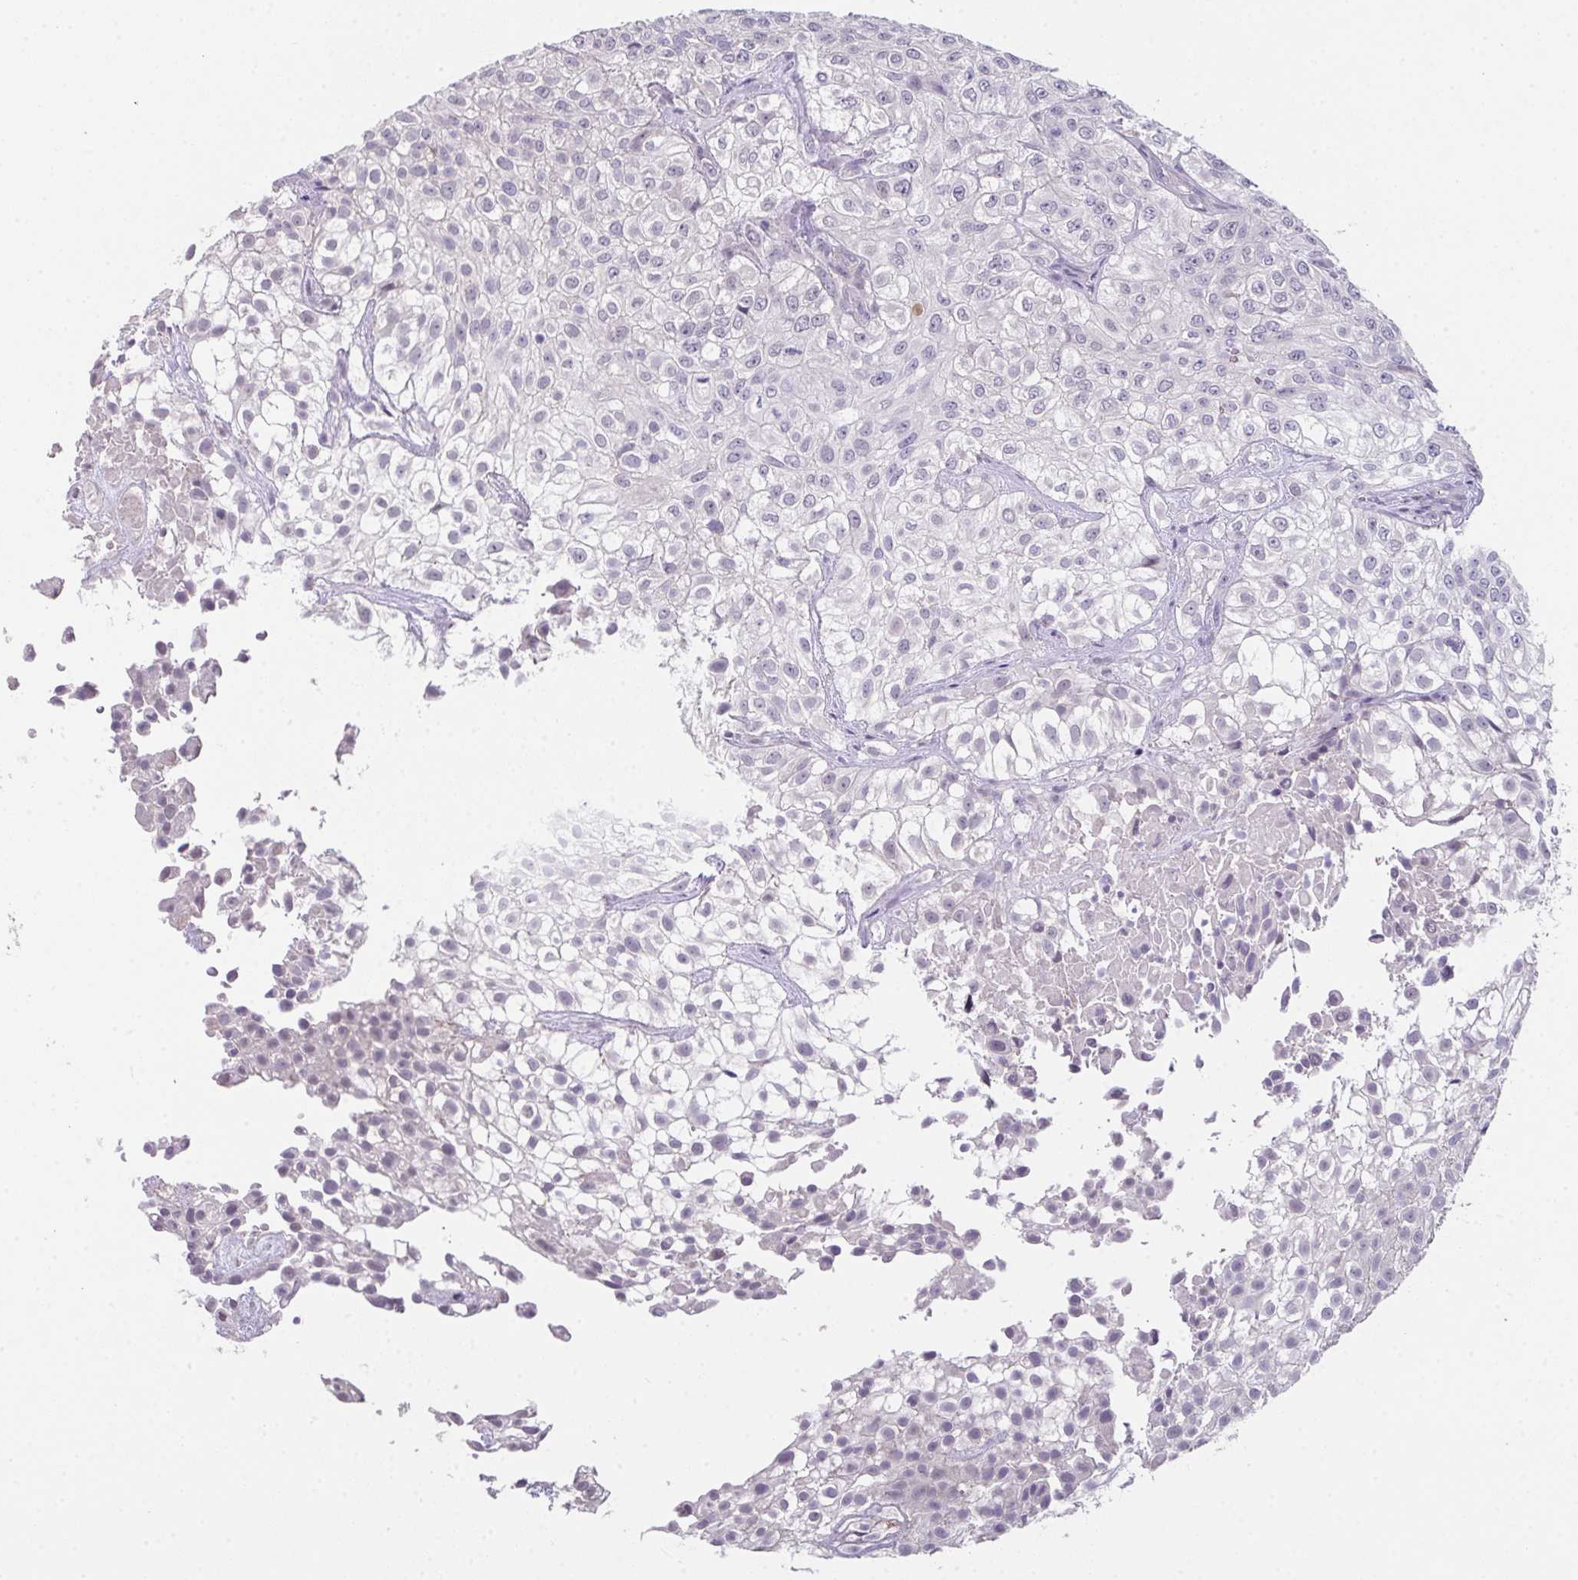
{"staining": {"intensity": "negative", "quantity": "none", "location": "none"}, "tissue": "urothelial cancer", "cell_type": "Tumor cells", "image_type": "cancer", "snomed": [{"axis": "morphology", "description": "Urothelial carcinoma, High grade"}, {"axis": "topography", "description": "Urinary bladder"}], "caption": "Immunohistochemistry (IHC) photomicrograph of neoplastic tissue: human urothelial cancer stained with DAB displays no significant protein positivity in tumor cells.", "gene": "GLTPD2", "patient": {"sex": "male", "age": 56}}